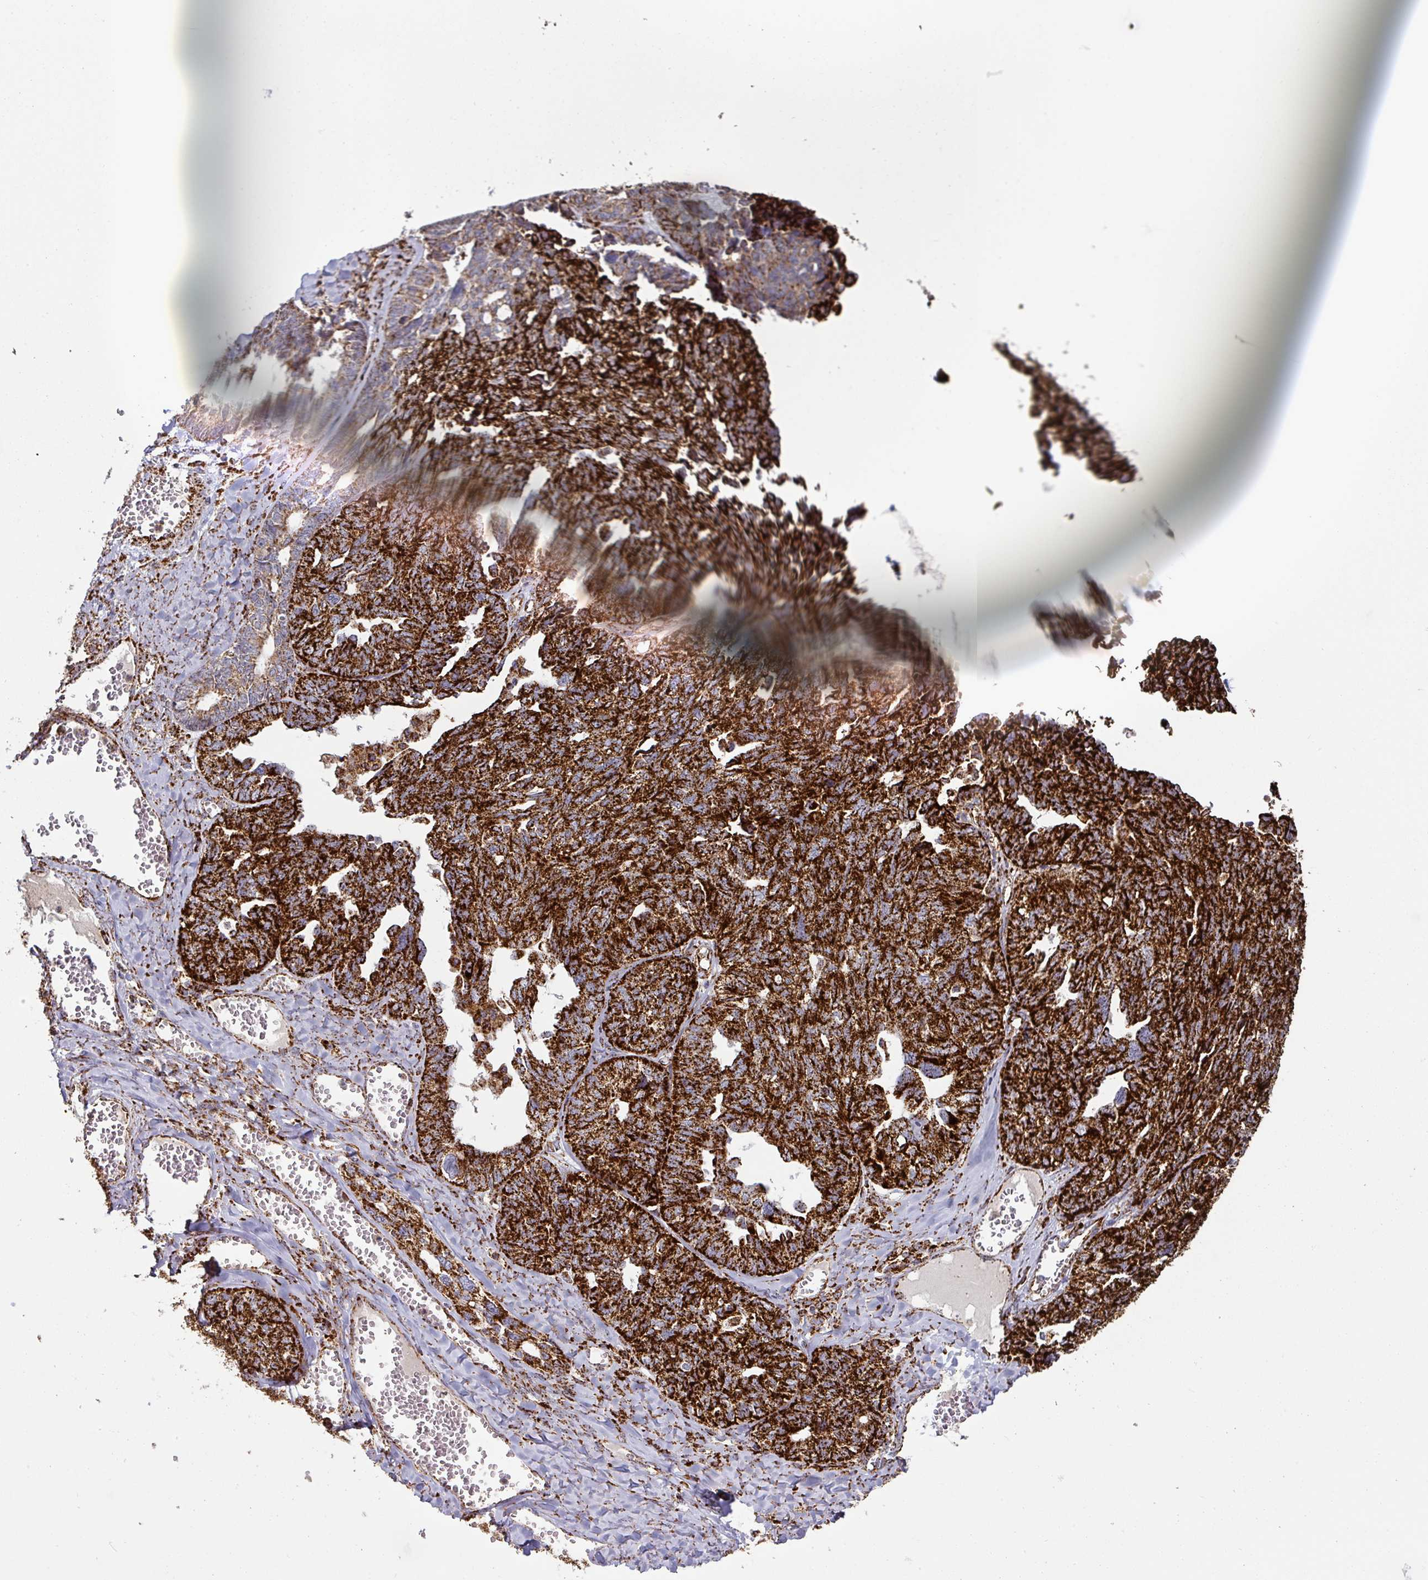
{"staining": {"intensity": "strong", "quantity": ">75%", "location": "cytoplasmic/membranous"}, "tissue": "ovarian cancer", "cell_type": "Tumor cells", "image_type": "cancer", "snomed": [{"axis": "morphology", "description": "Cystadenocarcinoma, serous, NOS"}, {"axis": "topography", "description": "Ovary"}], "caption": "Immunohistochemical staining of human ovarian serous cystadenocarcinoma demonstrates high levels of strong cytoplasmic/membranous expression in approximately >75% of tumor cells.", "gene": "TRAP1", "patient": {"sex": "female", "age": 79}}